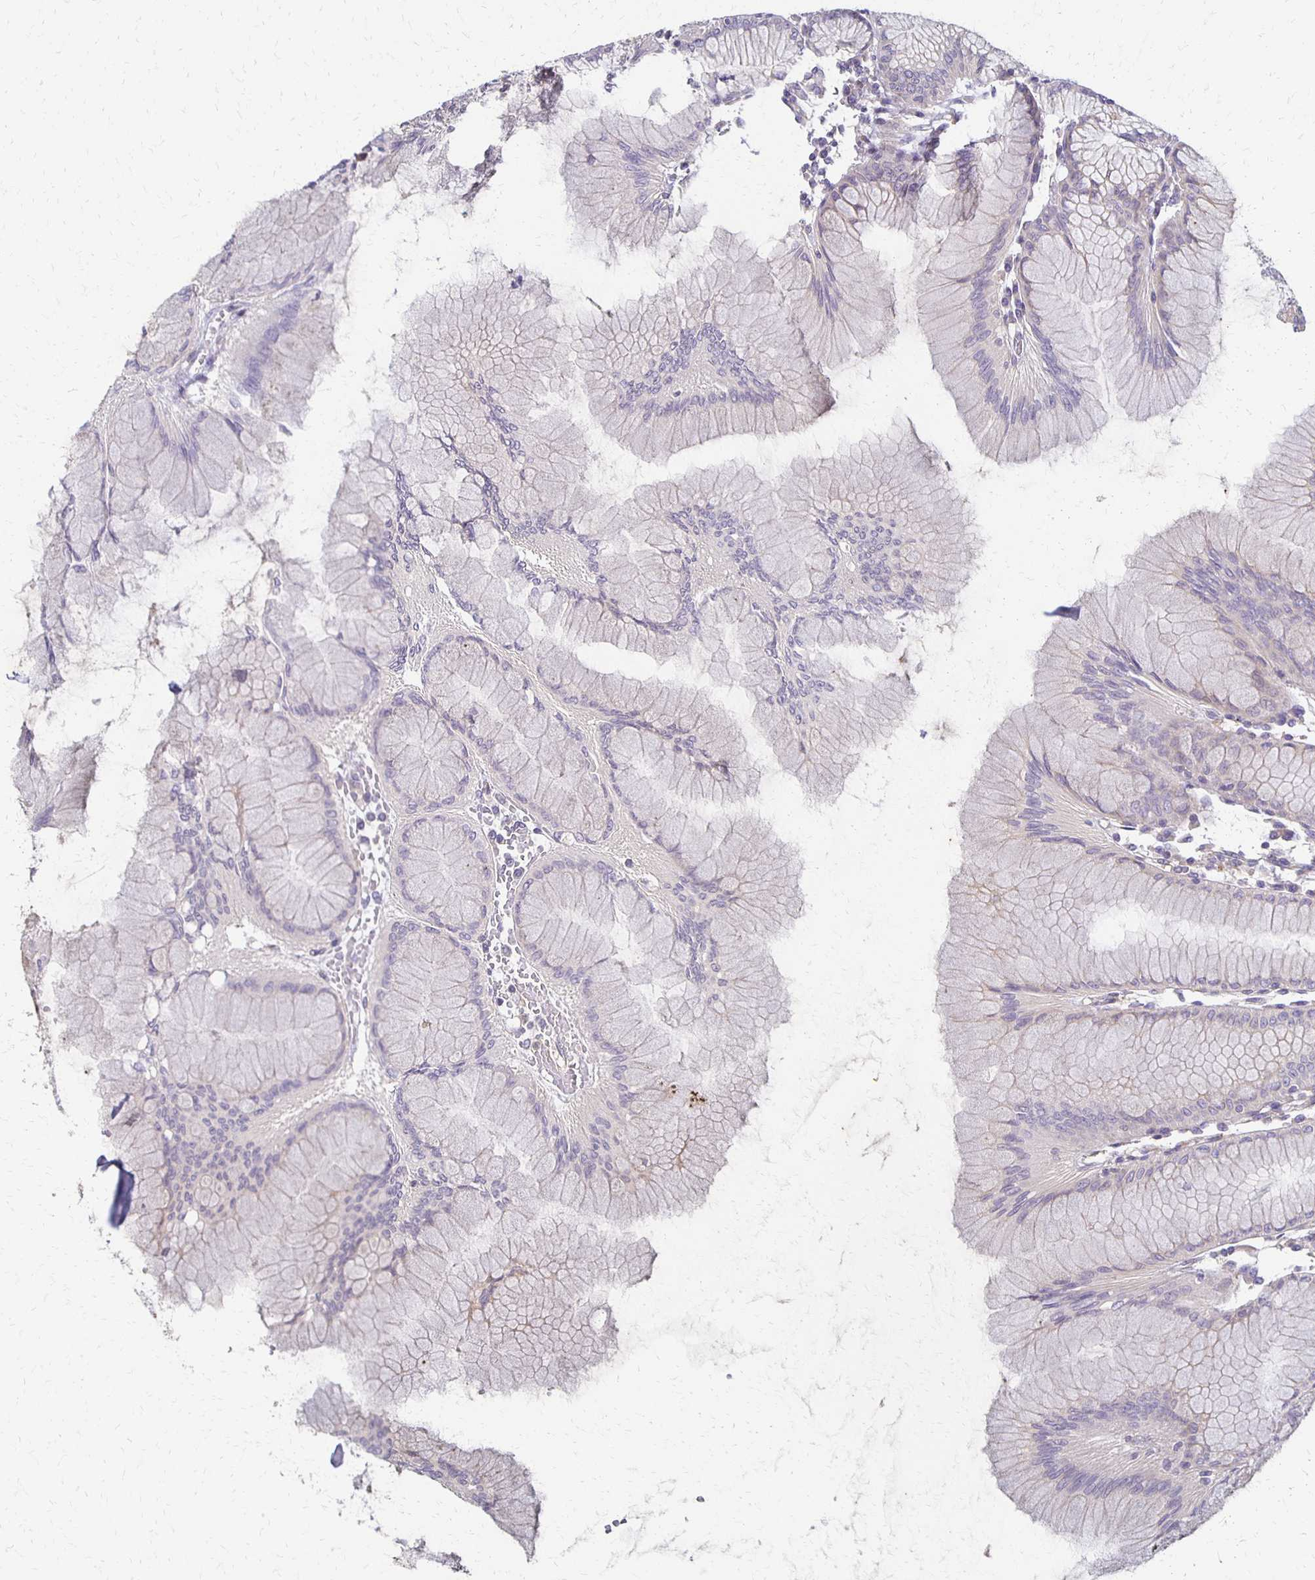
{"staining": {"intensity": "weak", "quantity": "25%-75%", "location": "cytoplasmic/membranous"}, "tissue": "stomach", "cell_type": "Glandular cells", "image_type": "normal", "snomed": [{"axis": "morphology", "description": "Normal tissue, NOS"}, {"axis": "topography", "description": "Stomach"}], "caption": "Weak cytoplasmic/membranous staining for a protein is seen in approximately 25%-75% of glandular cells of normal stomach using immunohistochemistry (IHC).", "gene": "GPX4", "patient": {"sex": "female", "age": 57}}